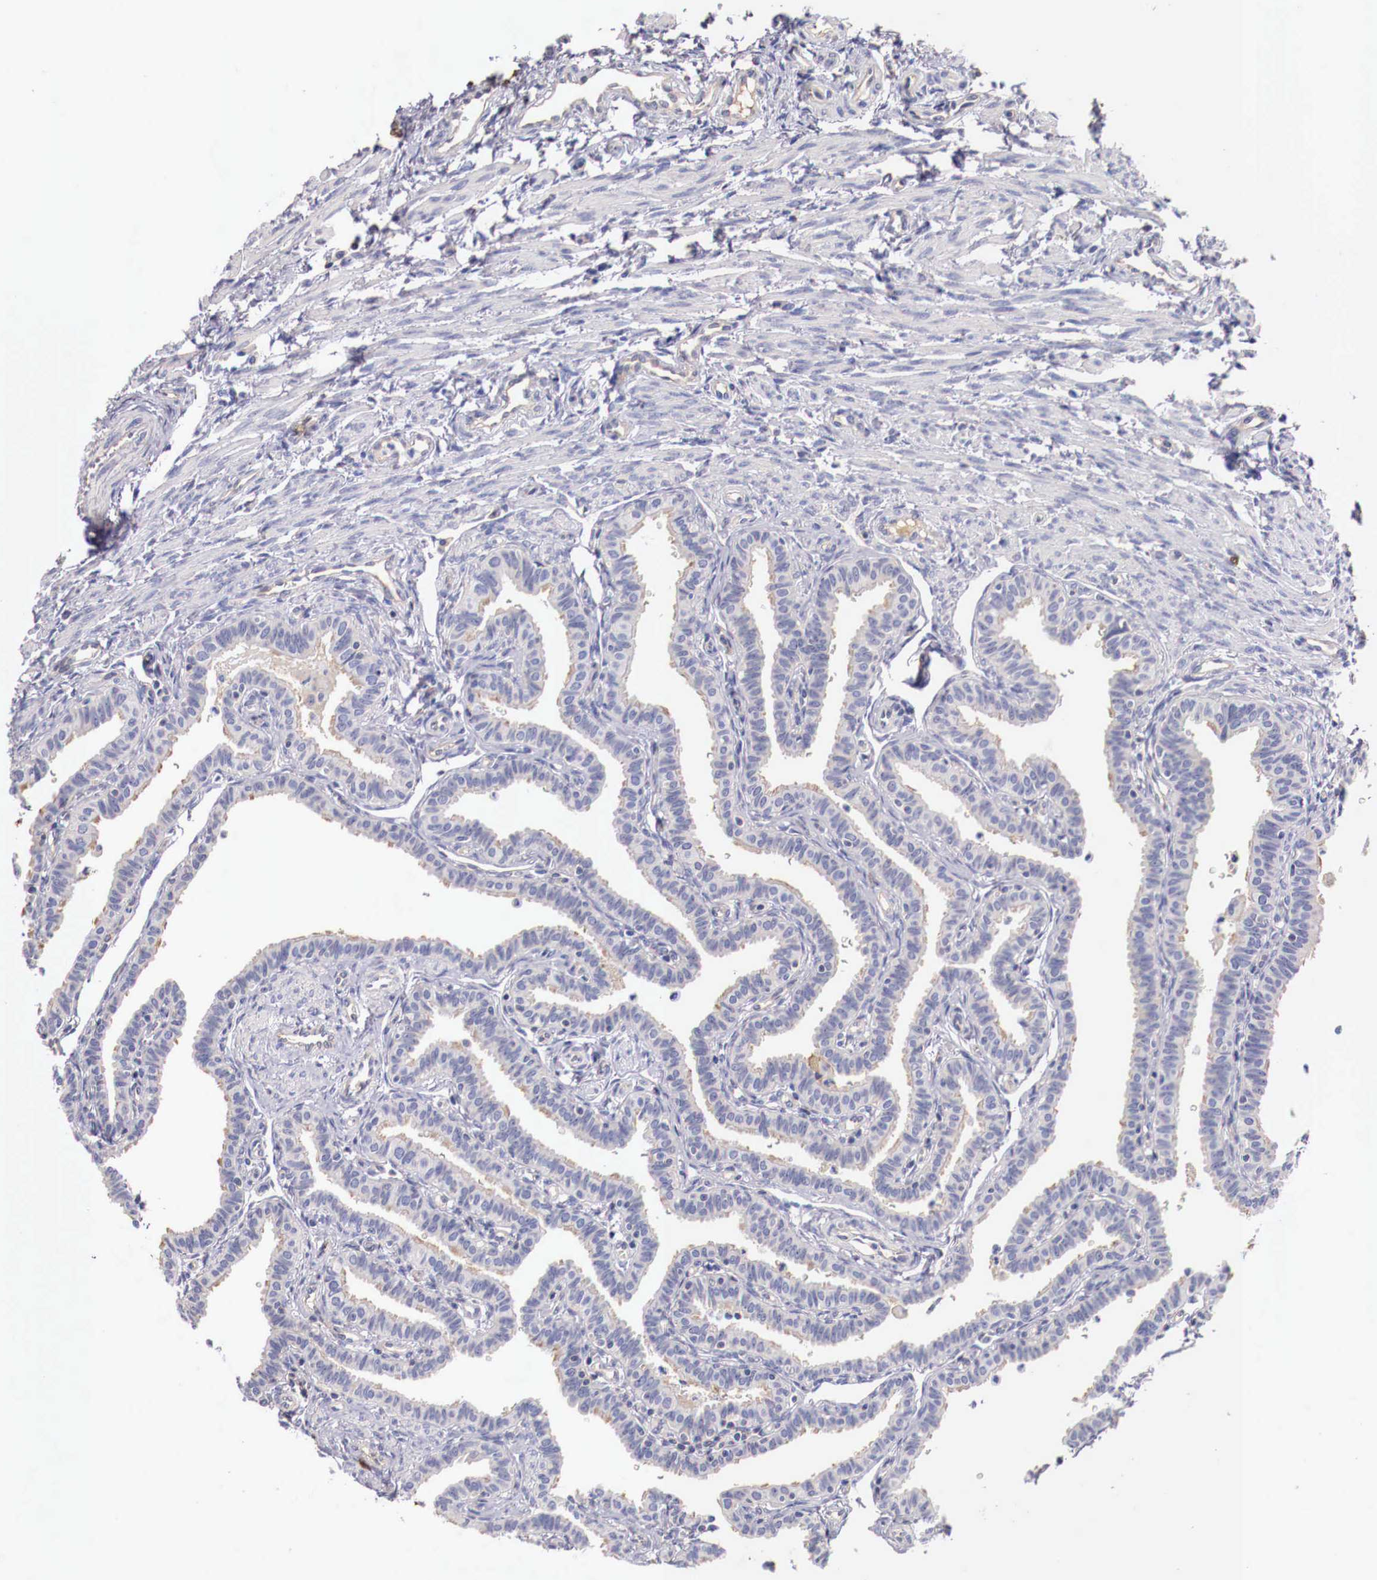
{"staining": {"intensity": "weak", "quantity": "25%-75%", "location": "cytoplasmic/membranous"}, "tissue": "fallopian tube", "cell_type": "Glandular cells", "image_type": "normal", "snomed": [{"axis": "morphology", "description": "Normal tissue, NOS"}, {"axis": "topography", "description": "Fallopian tube"}], "caption": "About 25%-75% of glandular cells in benign human fallopian tube display weak cytoplasmic/membranous protein staining as visualized by brown immunohistochemical staining.", "gene": "PITPNA", "patient": {"sex": "female", "age": 32}}